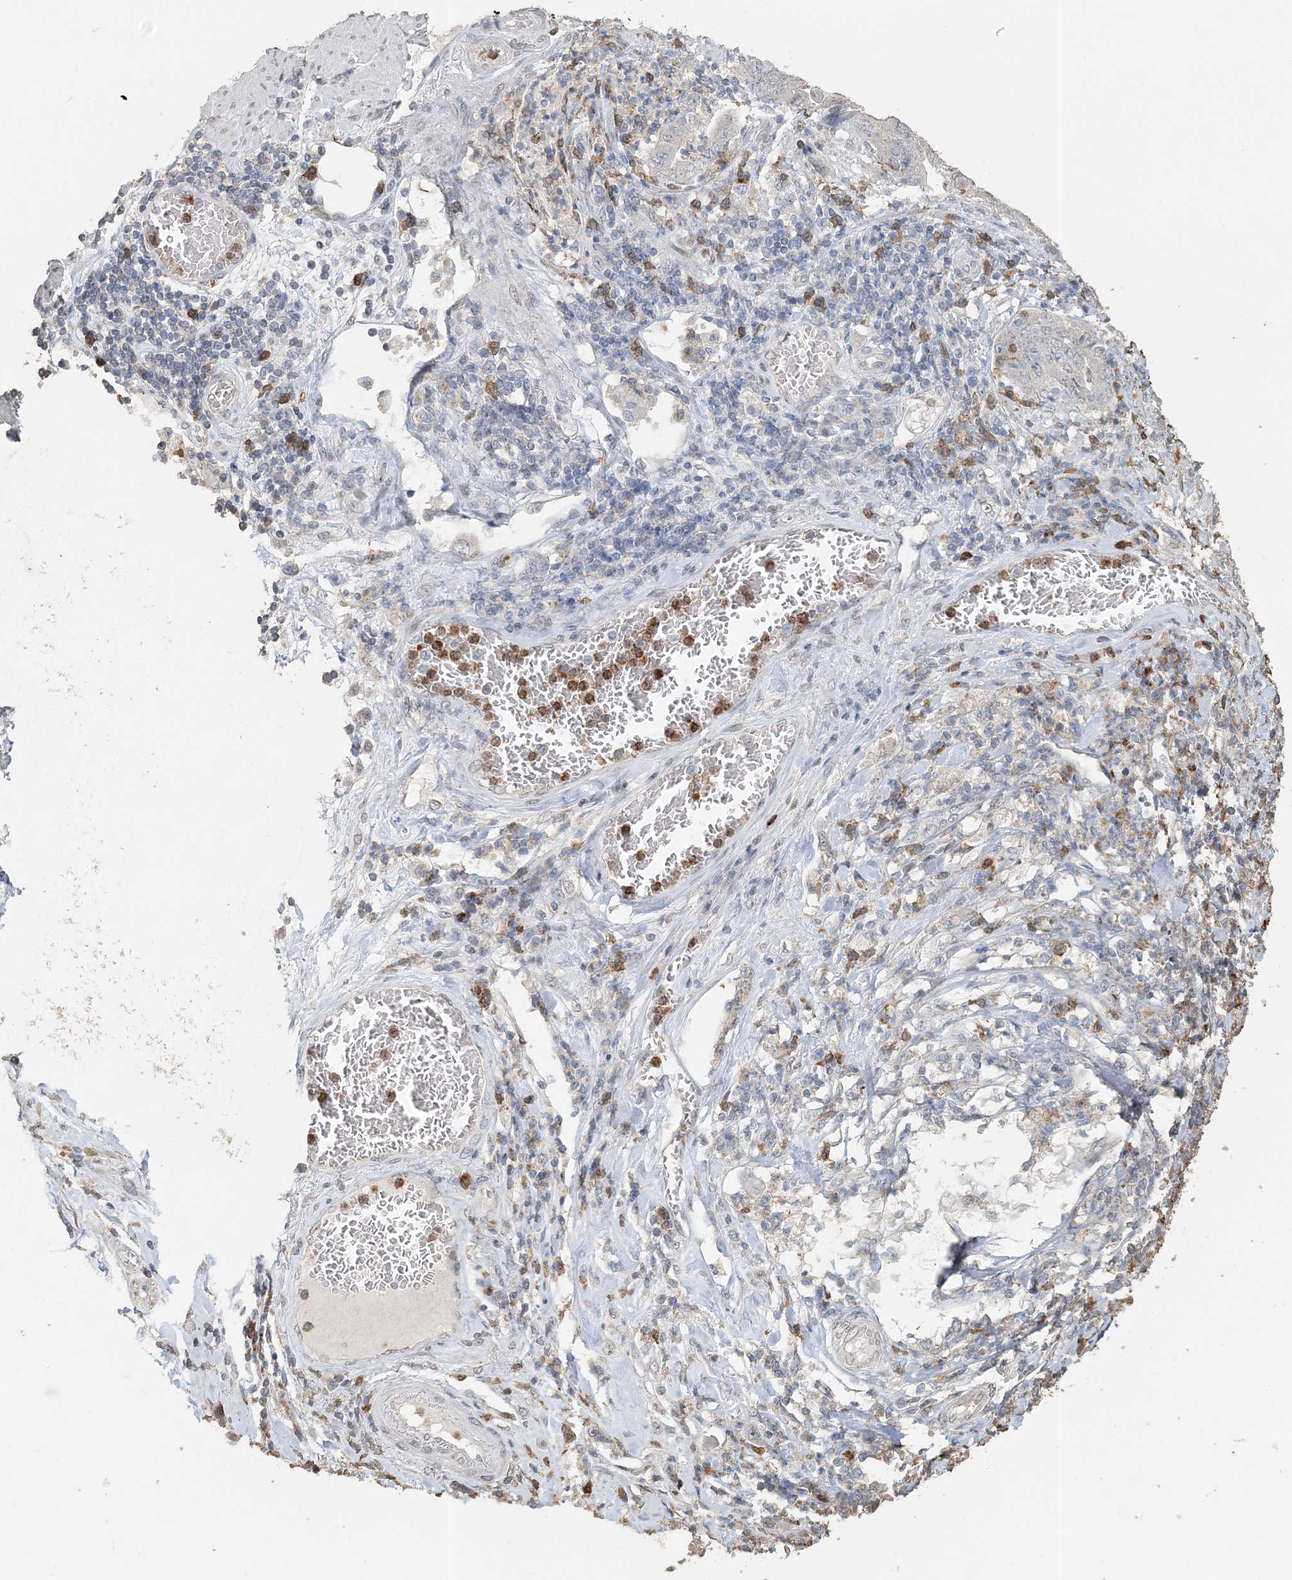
{"staining": {"intensity": "negative", "quantity": "none", "location": "none"}, "tissue": "stomach cancer", "cell_type": "Tumor cells", "image_type": "cancer", "snomed": [{"axis": "morphology", "description": "Adenocarcinoma, NOS"}, {"axis": "topography", "description": "Stomach"}], "caption": "The histopathology image exhibits no staining of tumor cells in stomach adenocarcinoma.", "gene": "FAM110A", "patient": {"sex": "female", "age": 73}}